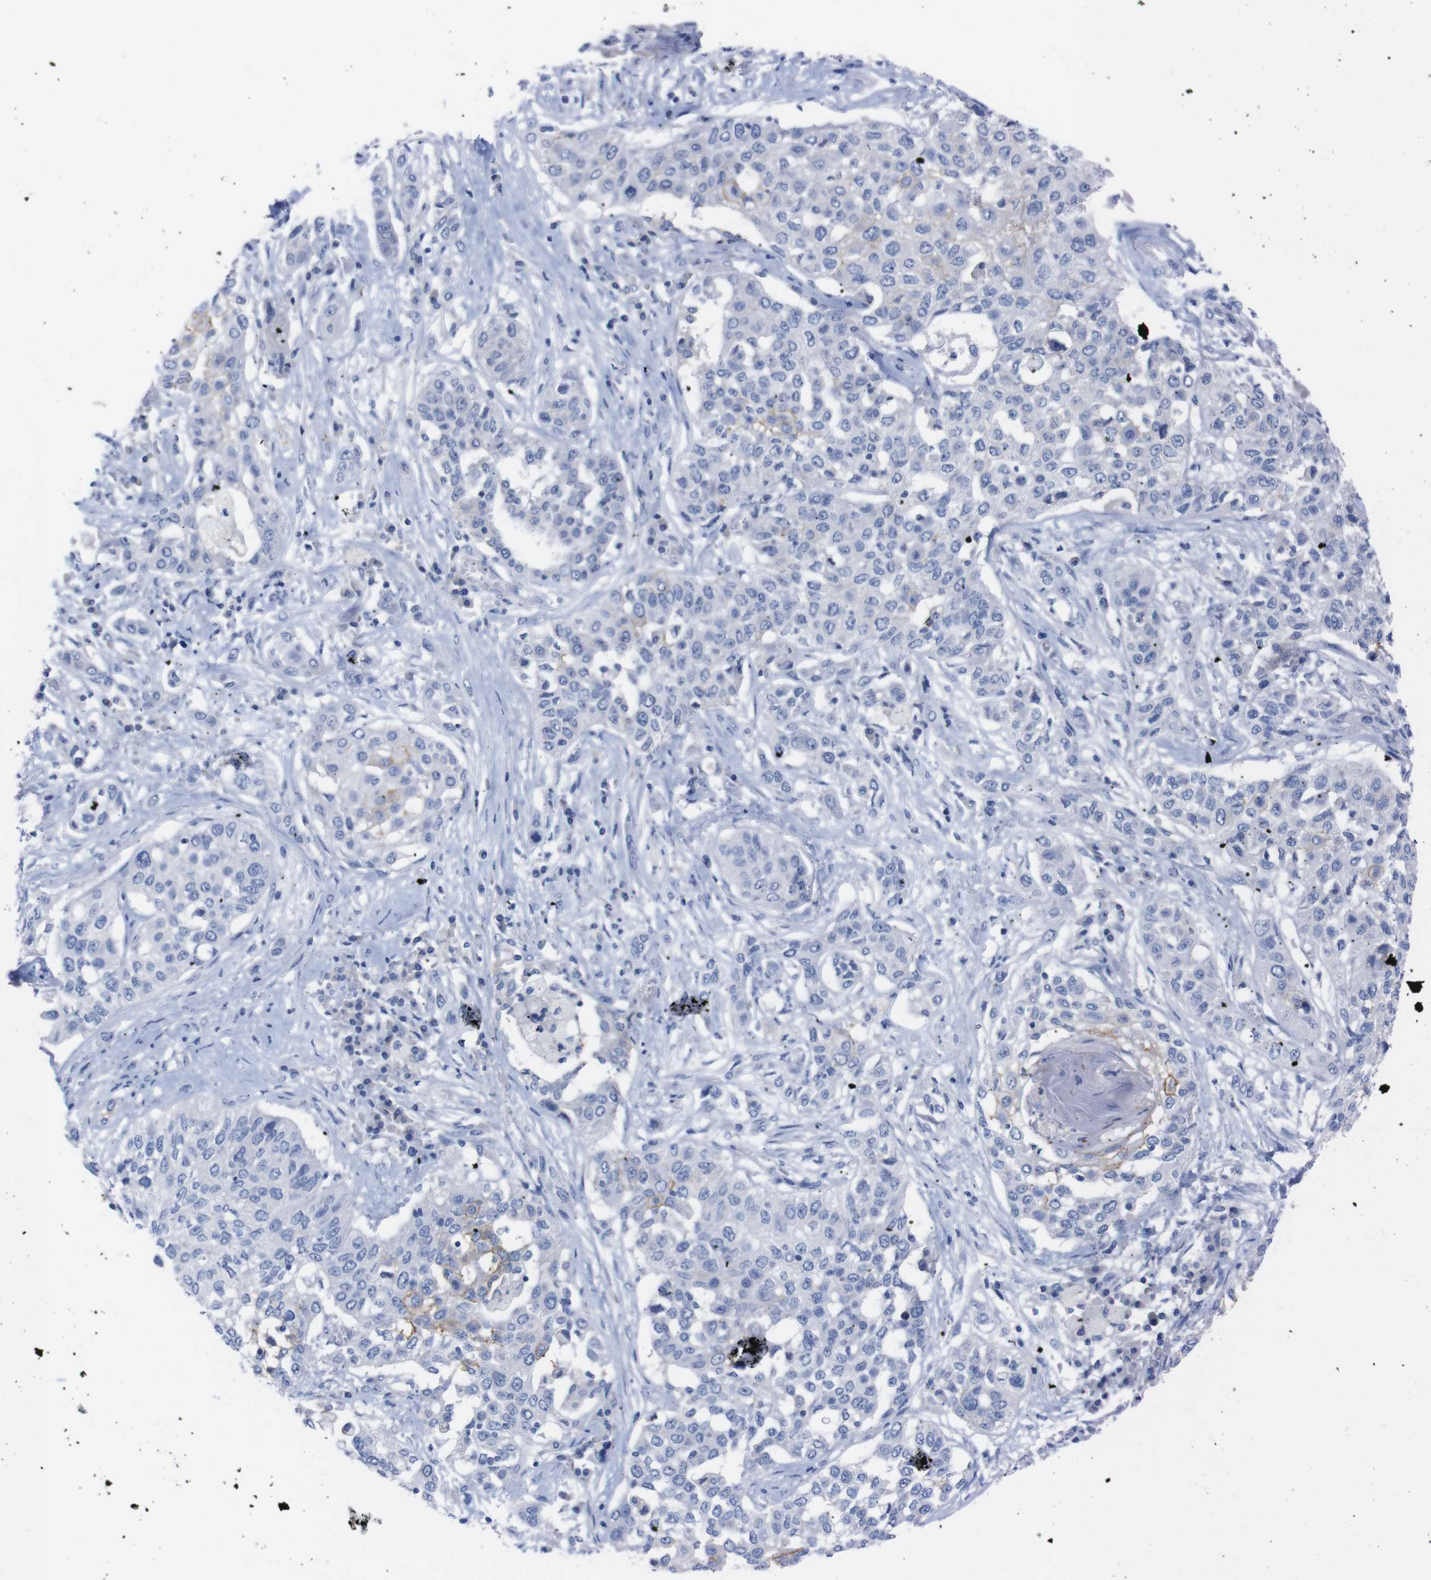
{"staining": {"intensity": "negative", "quantity": "none", "location": "none"}, "tissue": "lung cancer", "cell_type": "Tumor cells", "image_type": "cancer", "snomed": [{"axis": "morphology", "description": "Squamous cell carcinoma, NOS"}, {"axis": "topography", "description": "Lung"}], "caption": "Tumor cells are negative for brown protein staining in lung cancer (squamous cell carcinoma). (Stains: DAB IHC with hematoxylin counter stain, Microscopy: brightfield microscopy at high magnification).", "gene": "TMEM243", "patient": {"sex": "male", "age": 71}}